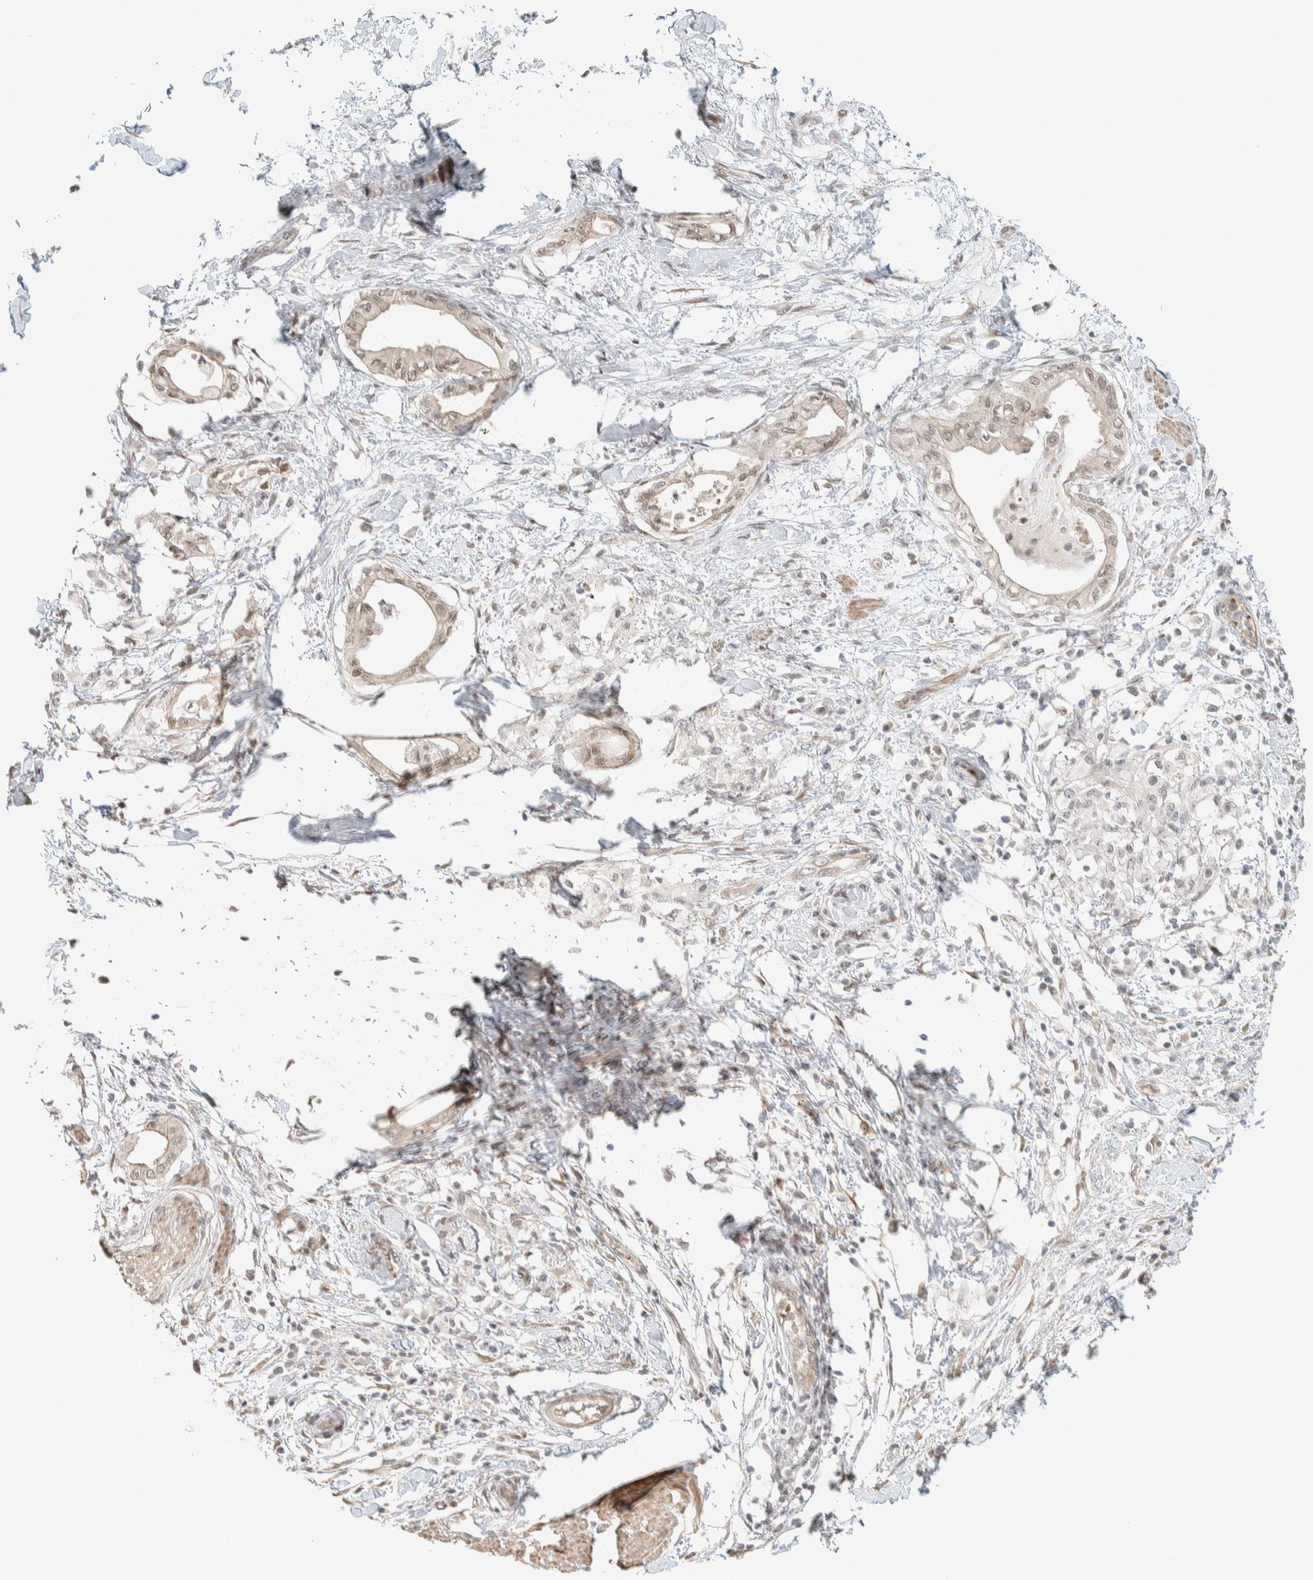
{"staining": {"intensity": "weak", "quantity": ">75%", "location": "nuclear"}, "tissue": "pancreatic cancer", "cell_type": "Tumor cells", "image_type": "cancer", "snomed": [{"axis": "morphology", "description": "Normal tissue, NOS"}, {"axis": "morphology", "description": "Adenocarcinoma, NOS"}, {"axis": "topography", "description": "Pancreas"}, {"axis": "topography", "description": "Duodenum"}], "caption": "Immunohistochemistry (IHC) photomicrograph of neoplastic tissue: human pancreatic cancer stained using immunohistochemistry shows low levels of weak protein expression localized specifically in the nuclear of tumor cells, appearing as a nuclear brown color.", "gene": "ZBTB2", "patient": {"sex": "female", "age": 60}}